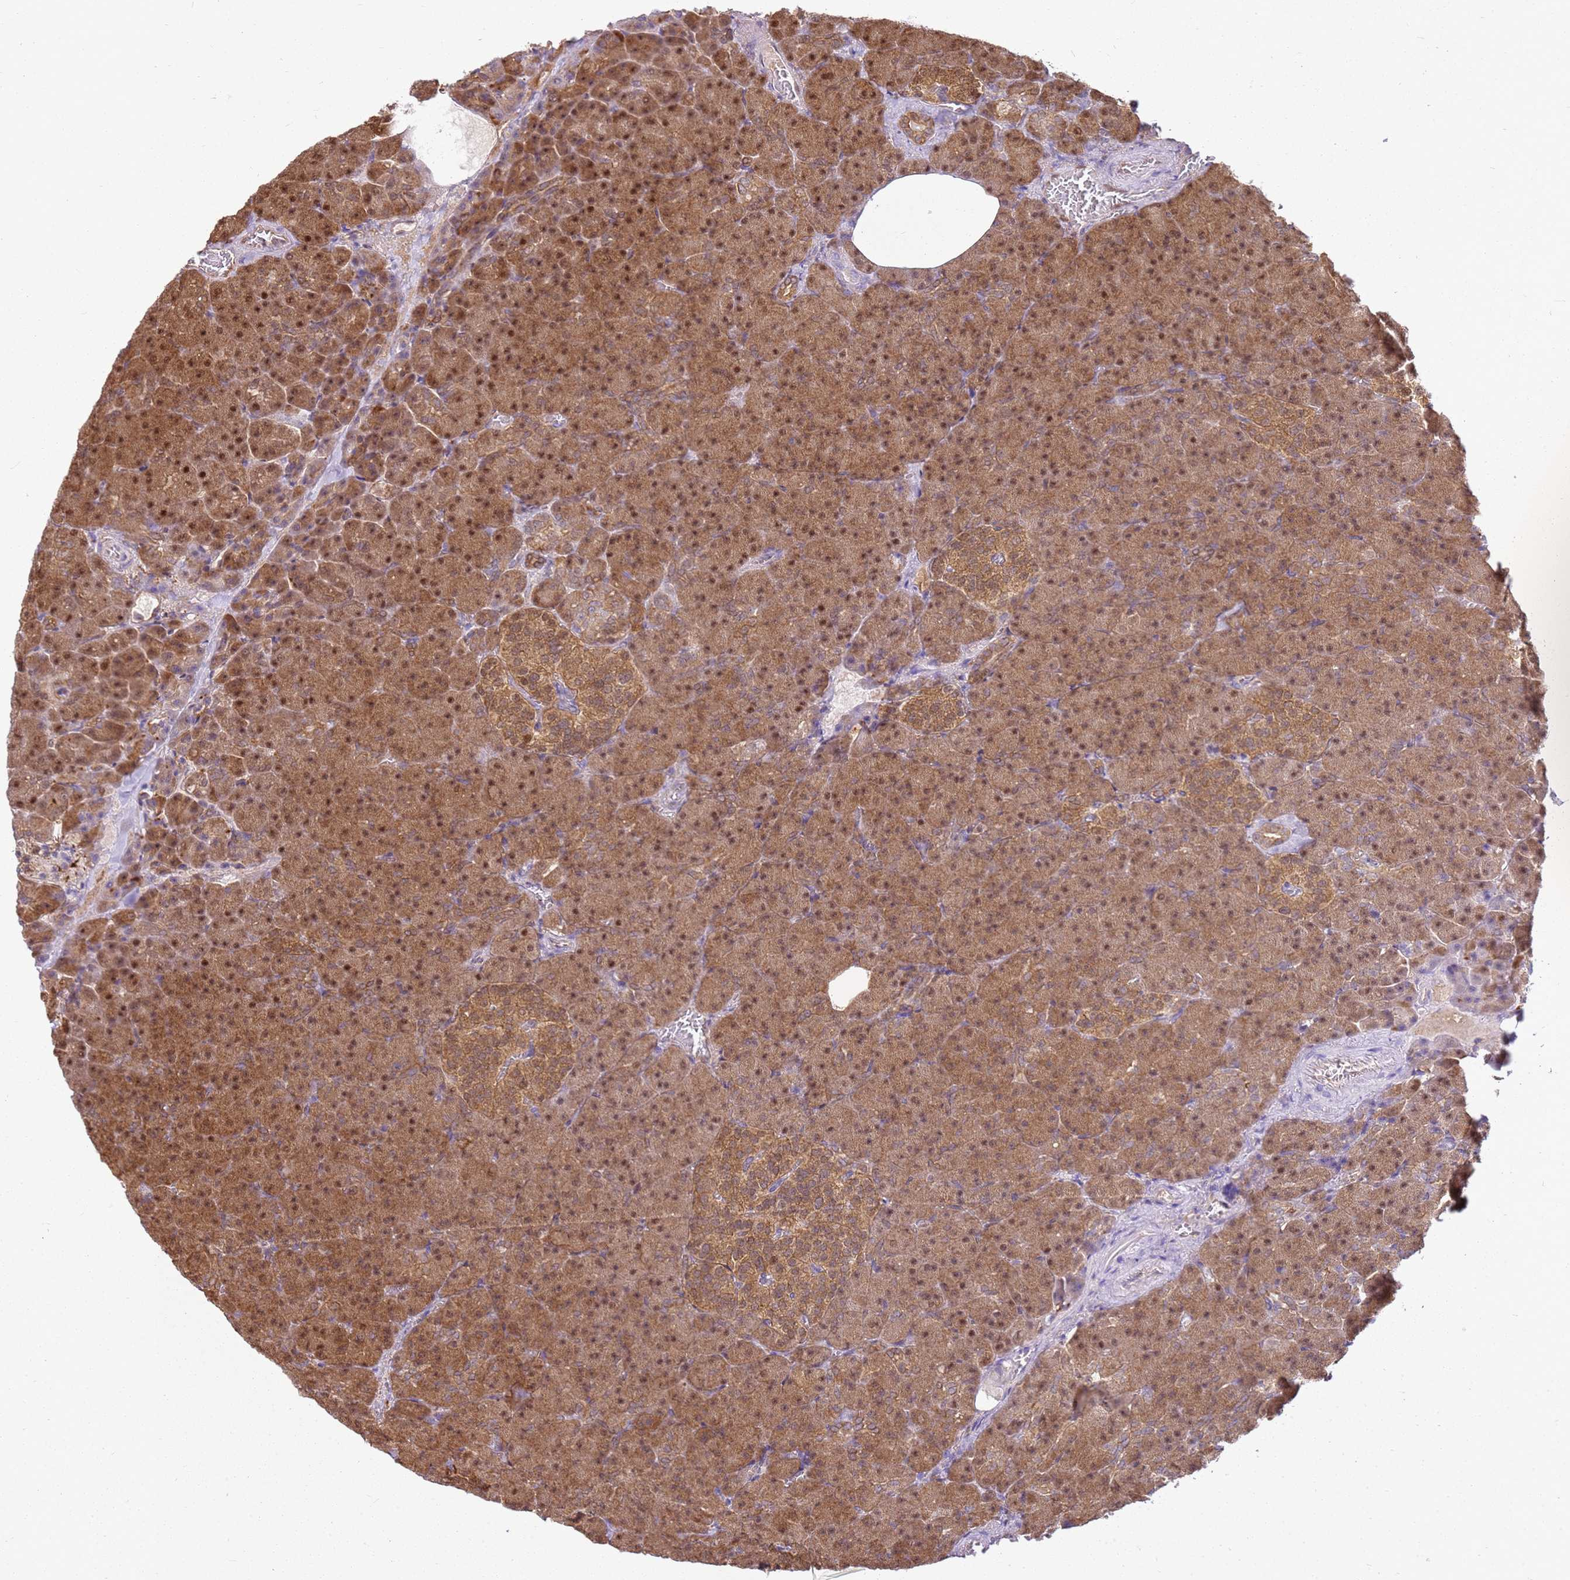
{"staining": {"intensity": "moderate", "quantity": ">75%", "location": "cytoplasmic/membranous,nuclear"}, "tissue": "pancreas", "cell_type": "Exocrine glandular cells", "image_type": "normal", "snomed": [{"axis": "morphology", "description": "Normal tissue, NOS"}, {"axis": "topography", "description": "Pancreas"}], "caption": "Pancreas stained with DAB IHC displays medium levels of moderate cytoplasmic/membranous,nuclear expression in approximately >75% of exocrine glandular cells.", "gene": "YWHAE", "patient": {"sex": "female", "age": 74}}